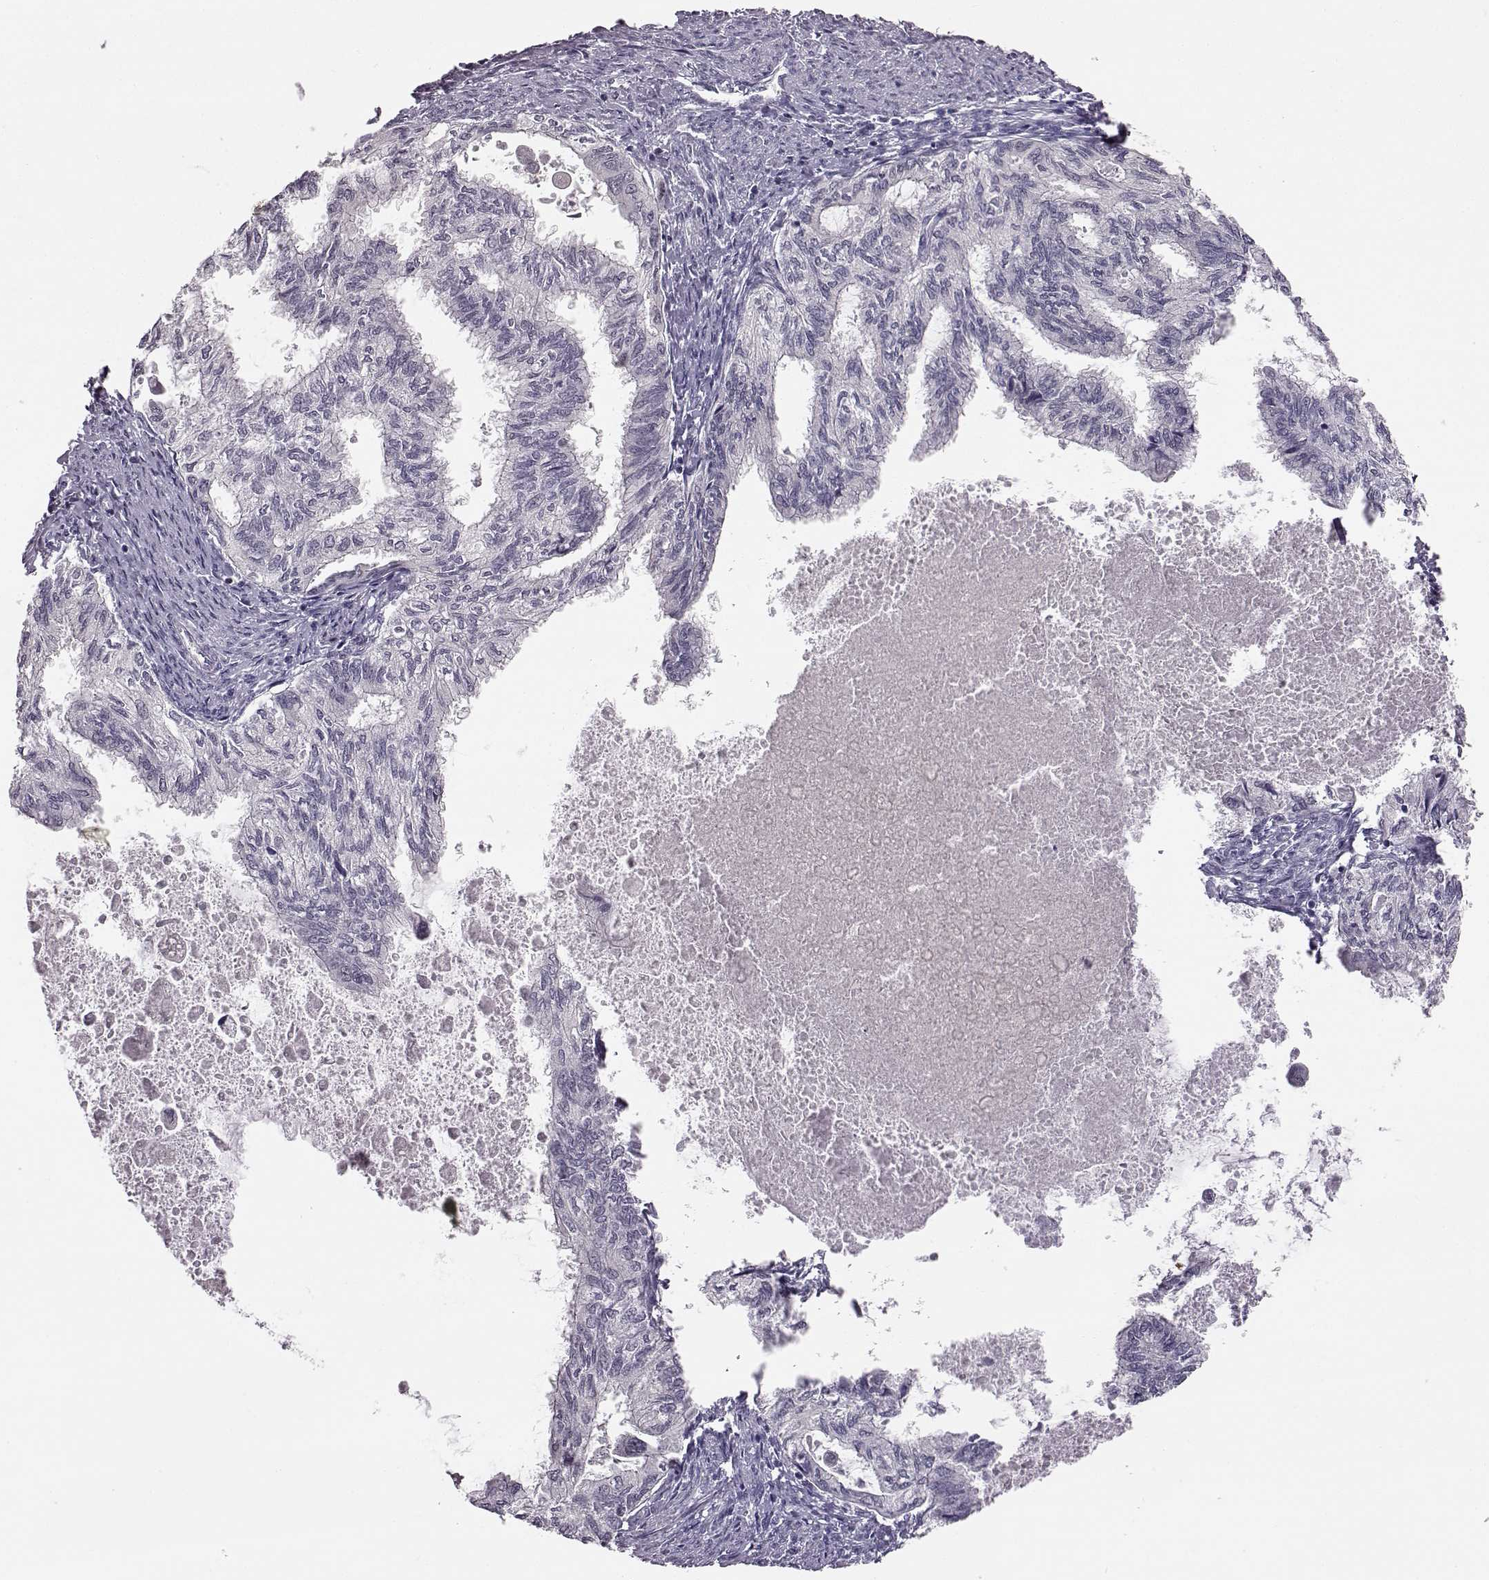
{"staining": {"intensity": "negative", "quantity": "none", "location": "none"}, "tissue": "endometrial cancer", "cell_type": "Tumor cells", "image_type": "cancer", "snomed": [{"axis": "morphology", "description": "Adenocarcinoma, NOS"}, {"axis": "topography", "description": "Endometrium"}], "caption": "Immunohistochemical staining of endometrial adenocarcinoma reveals no significant positivity in tumor cells.", "gene": "C10orf62", "patient": {"sex": "female", "age": 86}}